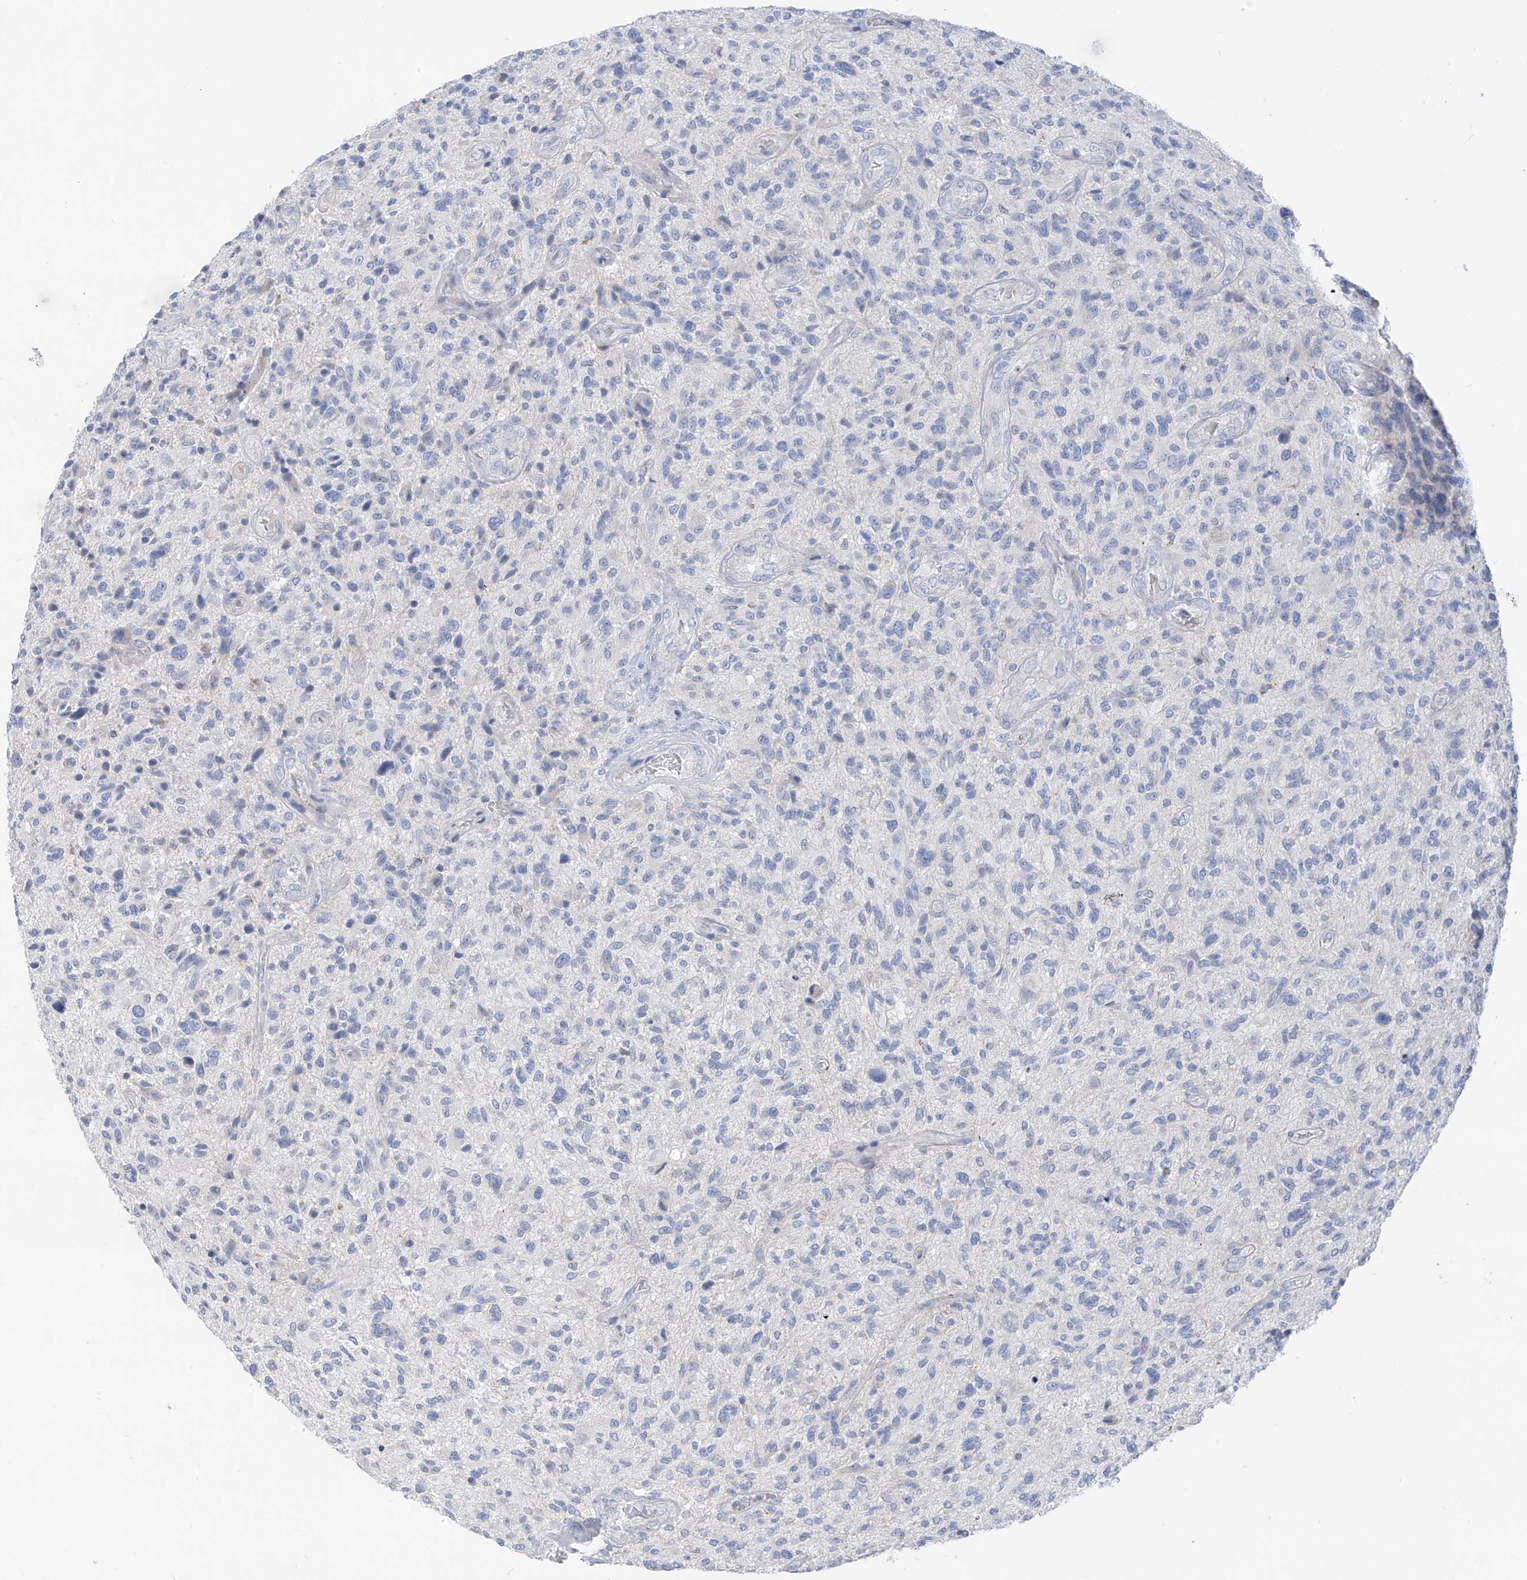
{"staining": {"intensity": "negative", "quantity": "none", "location": "none"}, "tissue": "glioma", "cell_type": "Tumor cells", "image_type": "cancer", "snomed": [{"axis": "morphology", "description": "Glioma, malignant, High grade"}, {"axis": "topography", "description": "Brain"}], "caption": "Glioma was stained to show a protein in brown. There is no significant staining in tumor cells.", "gene": "ZNF404", "patient": {"sex": "male", "age": 47}}